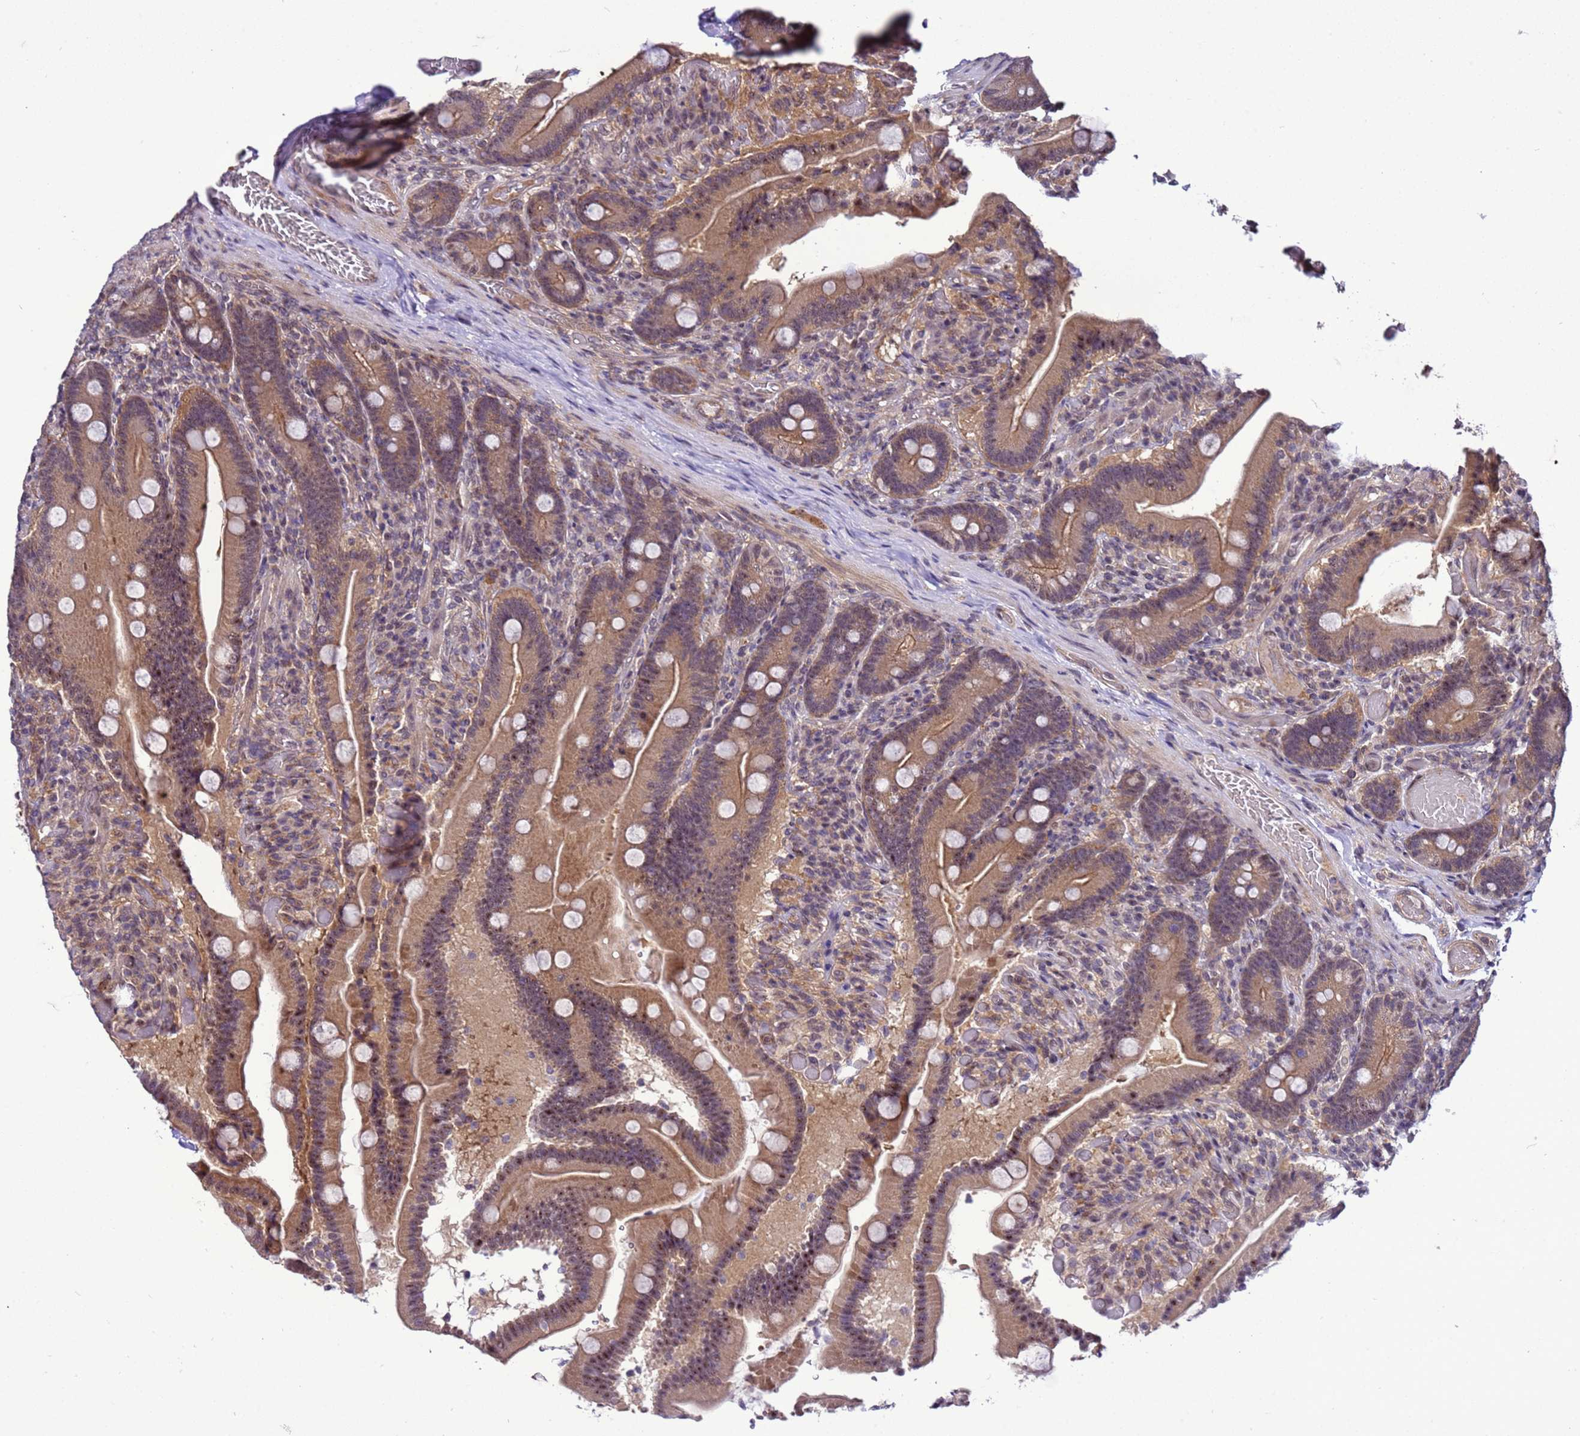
{"staining": {"intensity": "moderate", "quantity": ">75%", "location": "cytoplasmic/membranous,nuclear"}, "tissue": "duodenum", "cell_type": "Glandular cells", "image_type": "normal", "snomed": [{"axis": "morphology", "description": "Normal tissue, NOS"}, {"axis": "topography", "description": "Duodenum"}], "caption": "Immunohistochemistry (IHC) (DAB (3,3'-diaminobenzidine)) staining of unremarkable duodenum shows moderate cytoplasmic/membranous,nuclear protein positivity in about >75% of glandular cells.", "gene": "GEN1", "patient": {"sex": "female", "age": 62}}